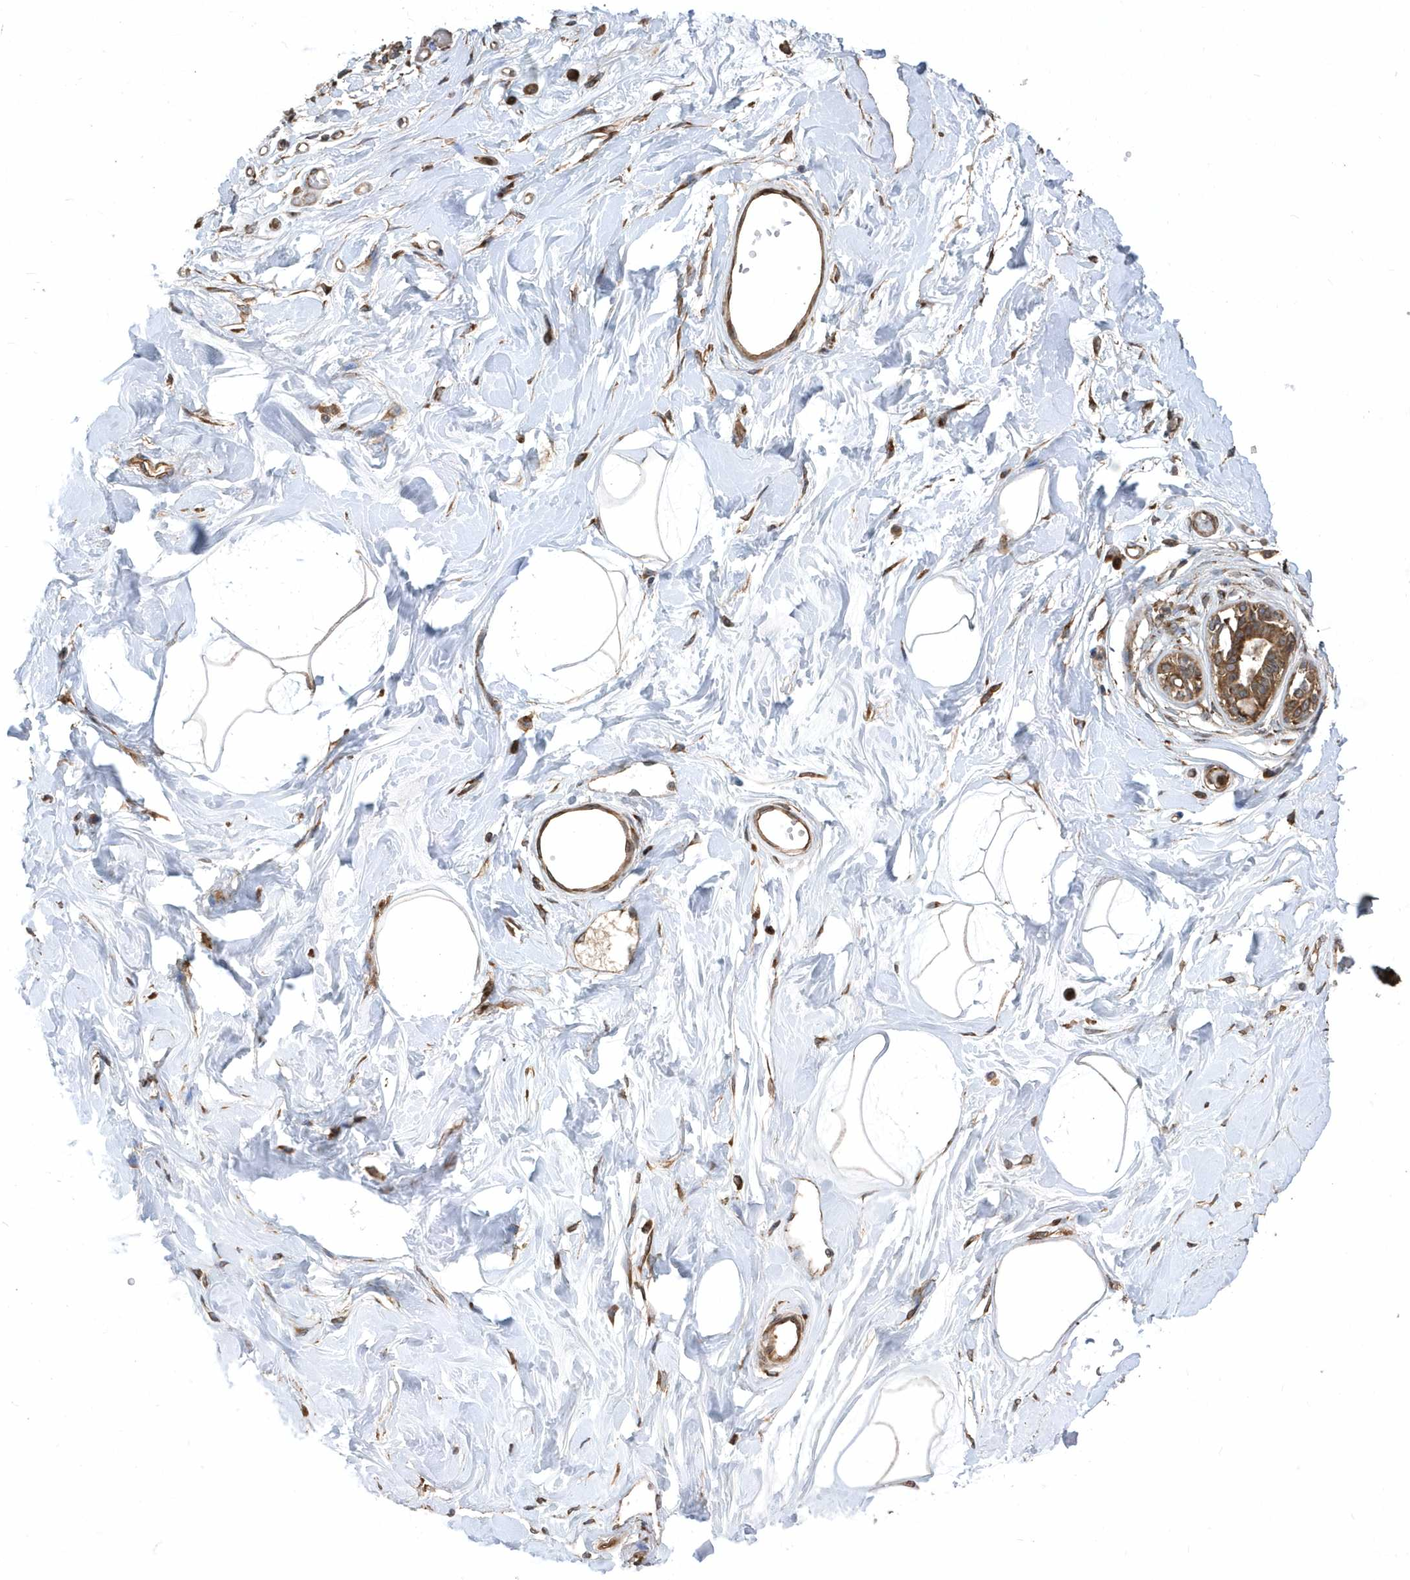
{"staining": {"intensity": "negative", "quantity": "none", "location": "none"}, "tissue": "breast", "cell_type": "Adipocytes", "image_type": "normal", "snomed": [{"axis": "morphology", "description": "Normal tissue, NOS"}, {"axis": "topography", "description": "Breast"}], "caption": "Adipocytes are negative for protein expression in unremarkable human breast. (DAB IHC visualized using brightfield microscopy, high magnification).", "gene": "WASHC5", "patient": {"sex": "female", "age": 45}}